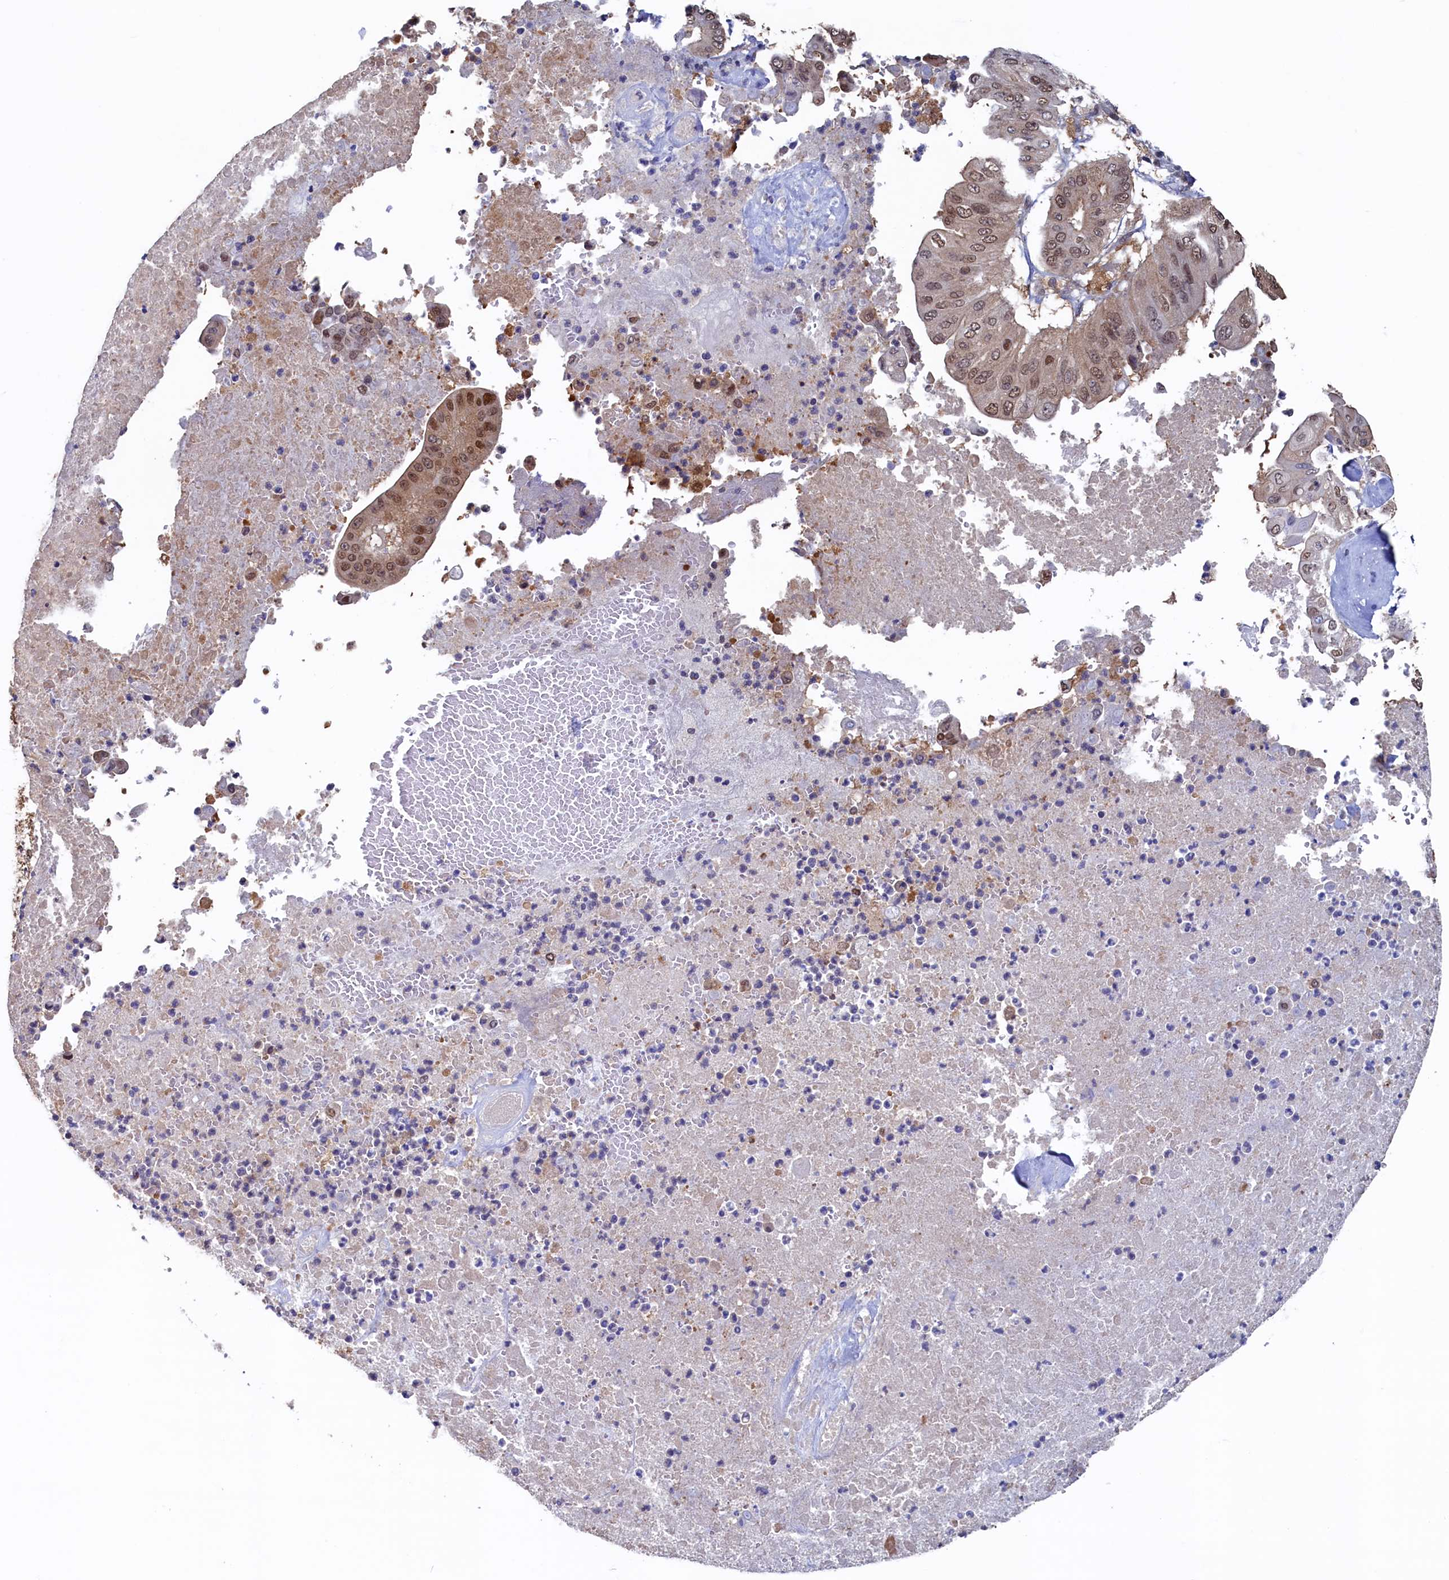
{"staining": {"intensity": "moderate", "quantity": ">75%", "location": "nuclear"}, "tissue": "pancreatic cancer", "cell_type": "Tumor cells", "image_type": "cancer", "snomed": [{"axis": "morphology", "description": "Adenocarcinoma, NOS"}, {"axis": "topography", "description": "Pancreas"}], "caption": "Protein expression analysis of pancreatic cancer (adenocarcinoma) exhibits moderate nuclear expression in approximately >75% of tumor cells.", "gene": "AHCY", "patient": {"sex": "female", "age": 77}}